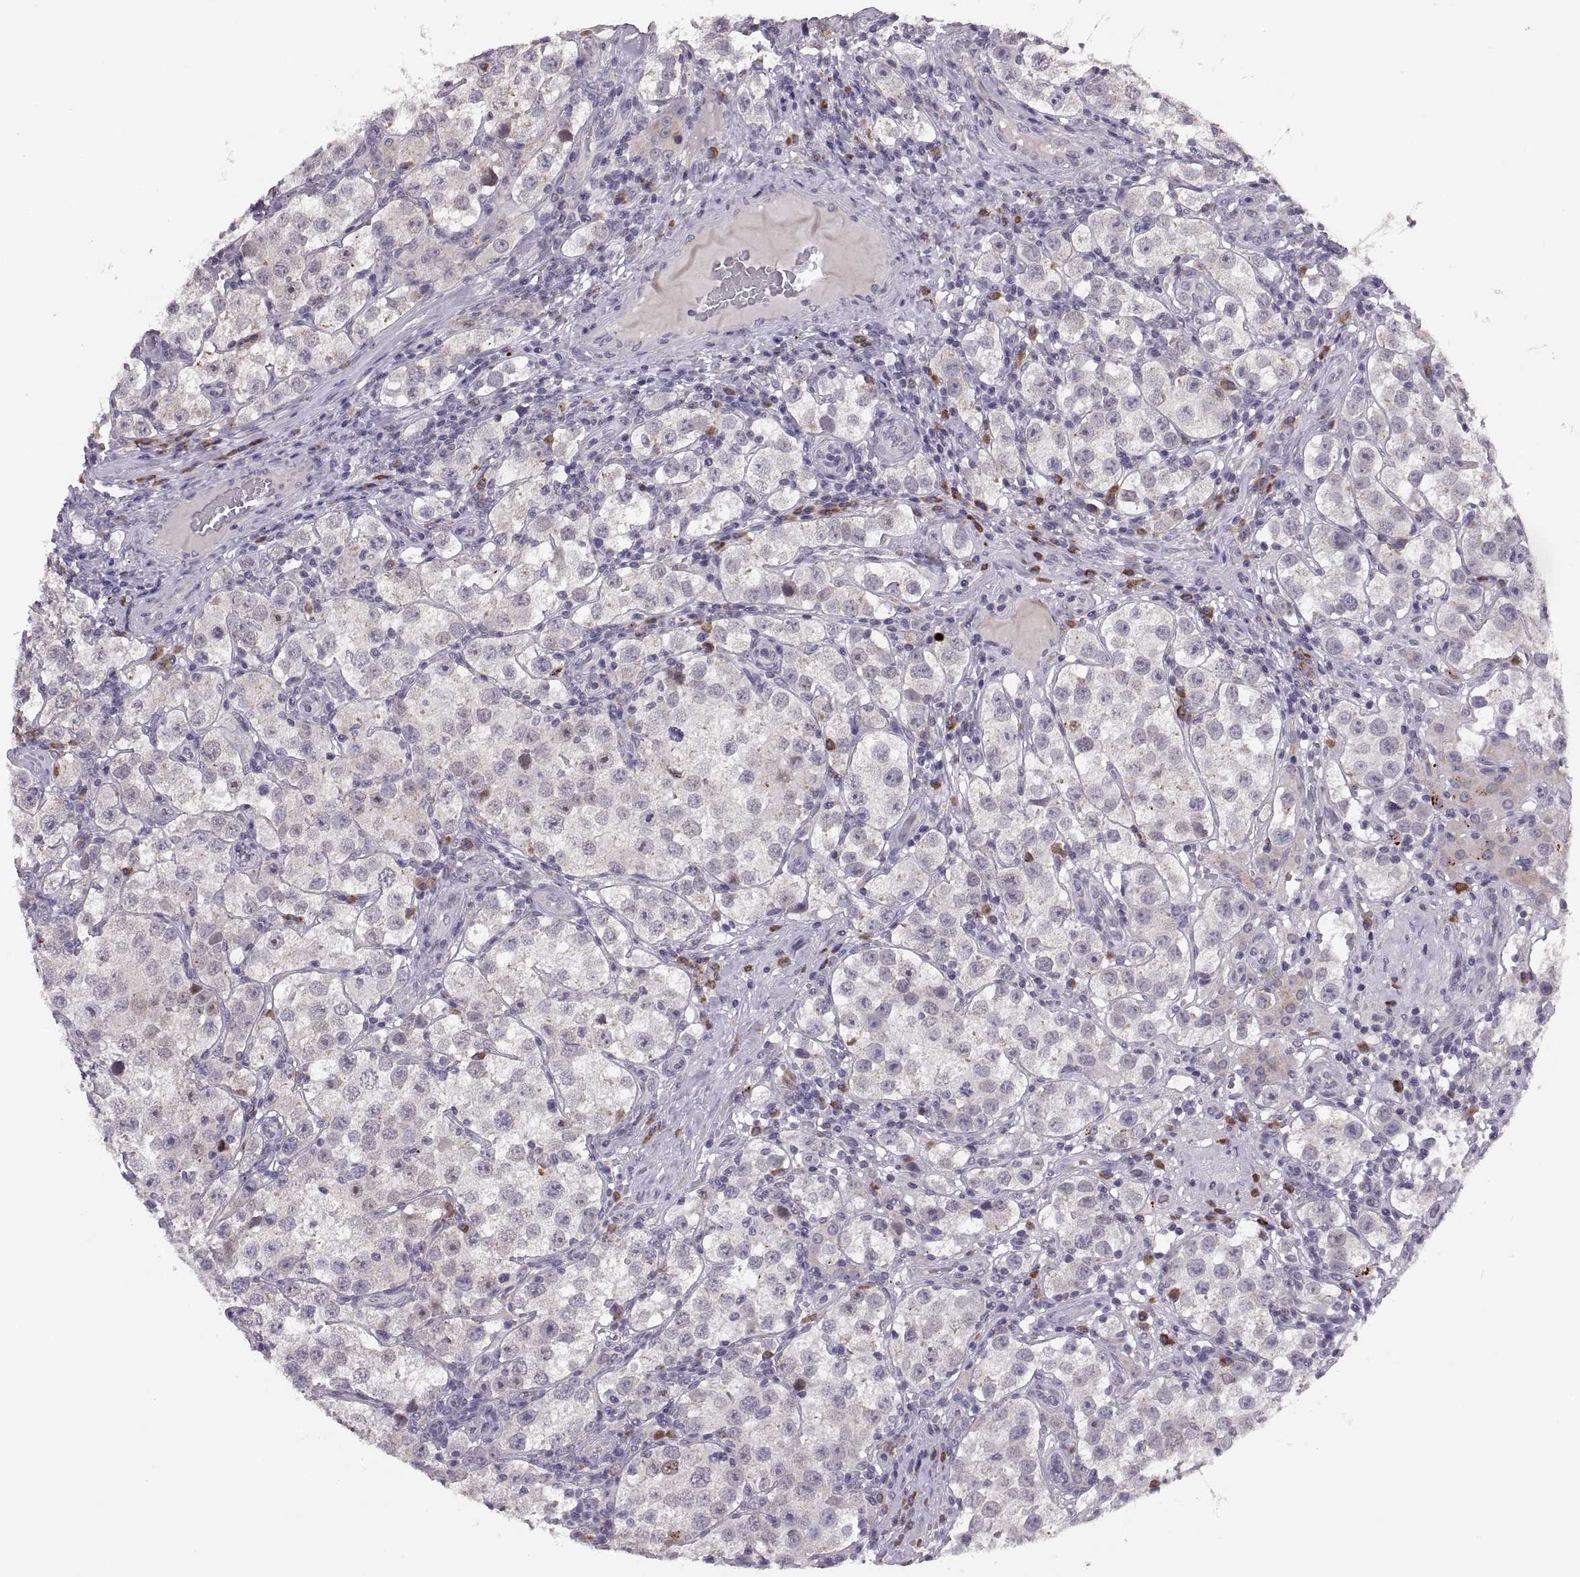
{"staining": {"intensity": "negative", "quantity": "none", "location": "none"}, "tissue": "testis cancer", "cell_type": "Tumor cells", "image_type": "cancer", "snomed": [{"axis": "morphology", "description": "Seminoma, NOS"}, {"axis": "topography", "description": "Testis"}], "caption": "DAB (3,3'-diaminobenzidine) immunohistochemical staining of human seminoma (testis) shows no significant expression in tumor cells.", "gene": "ADH6", "patient": {"sex": "male", "age": 37}}